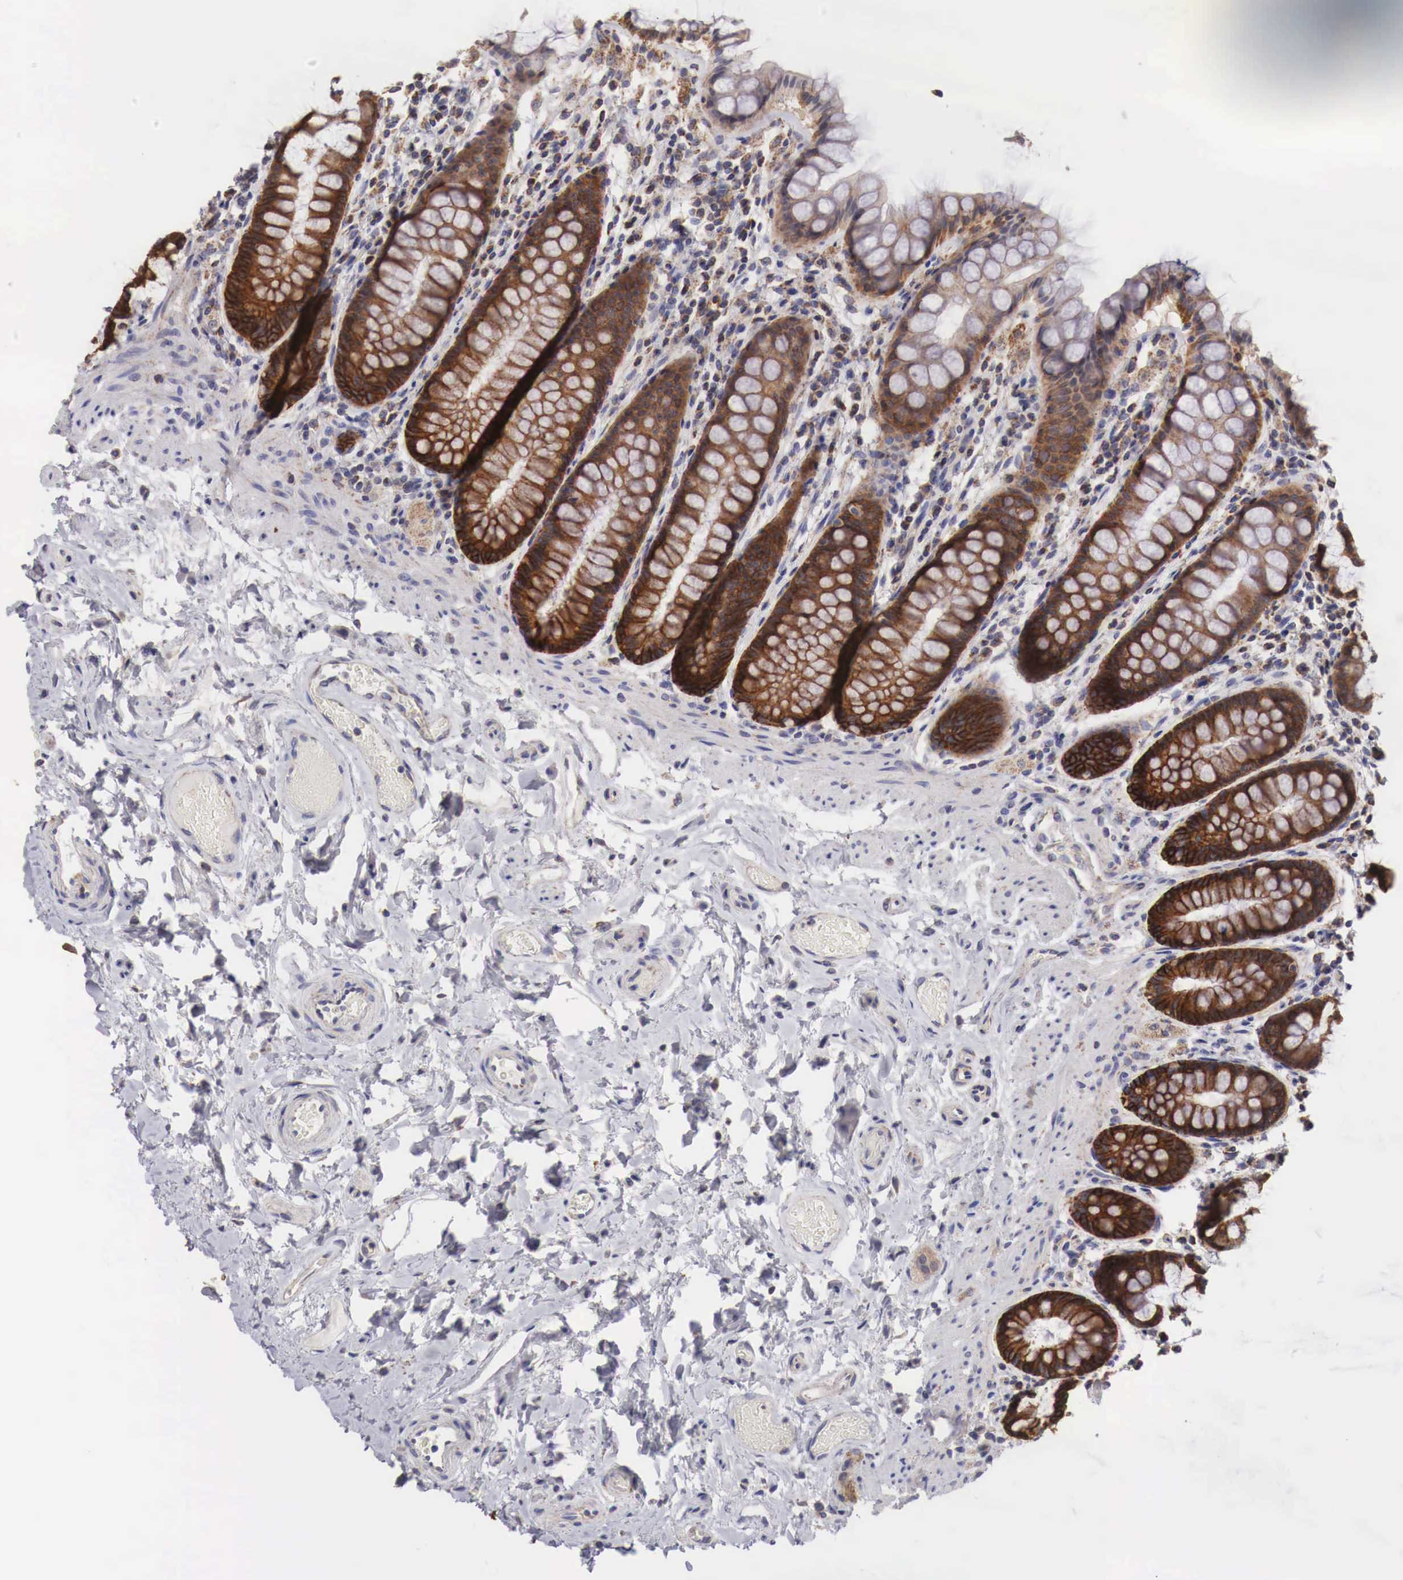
{"staining": {"intensity": "strong", "quantity": ">75%", "location": "cytoplasmic/membranous"}, "tissue": "rectum", "cell_type": "Glandular cells", "image_type": "normal", "snomed": [{"axis": "morphology", "description": "Normal tissue, NOS"}, {"axis": "topography", "description": "Rectum"}], "caption": "This is a histology image of immunohistochemistry staining of benign rectum, which shows strong expression in the cytoplasmic/membranous of glandular cells.", "gene": "XPNPEP3", "patient": {"sex": "male", "age": 86}}